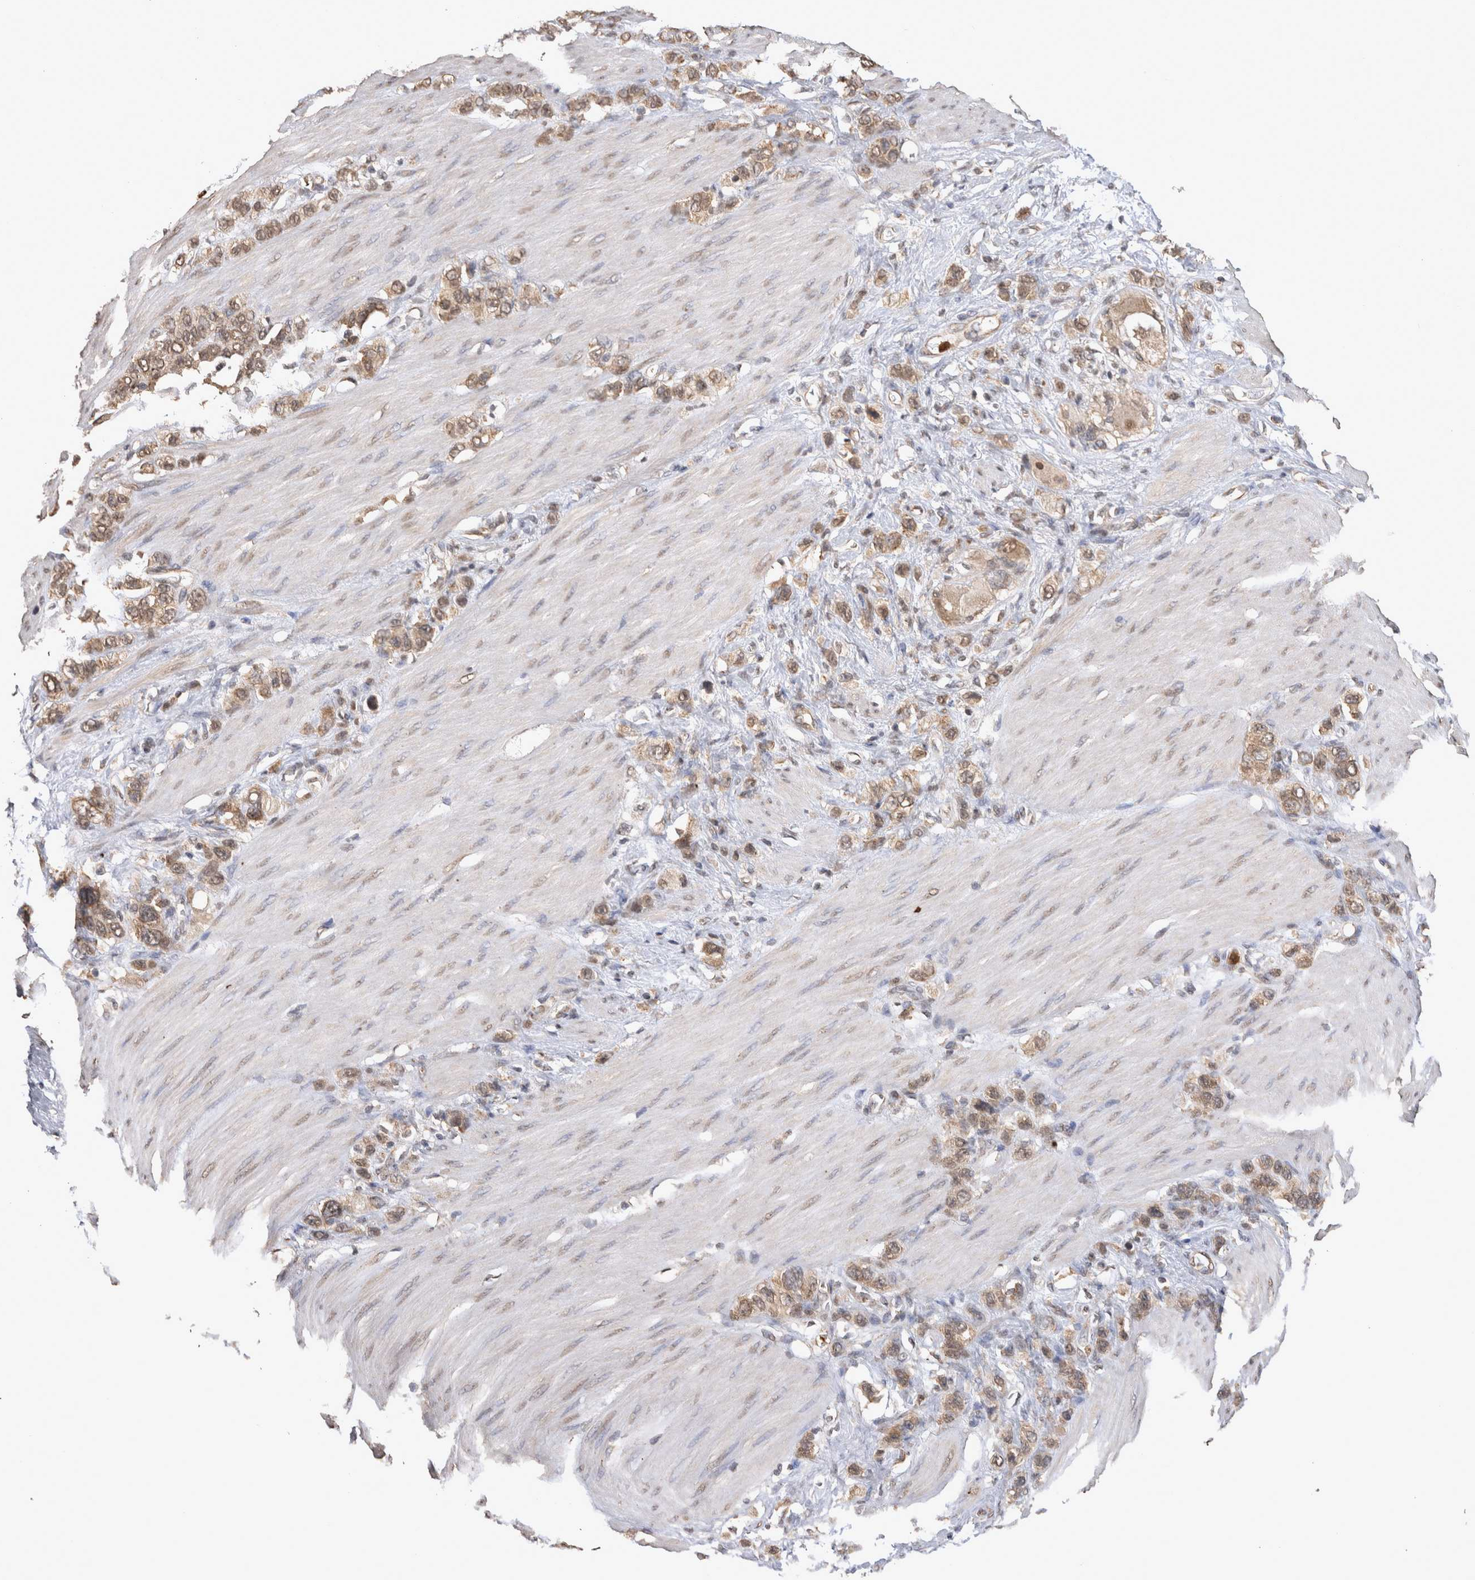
{"staining": {"intensity": "weak", "quantity": ">75%", "location": "cytoplasmic/membranous"}, "tissue": "stomach cancer", "cell_type": "Tumor cells", "image_type": "cancer", "snomed": [{"axis": "morphology", "description": "Adenocarcinoma, NOS"}, {"axis": "morphology", "description": "Adenocarcinoma, High grade"}, {"axis": "topography", "description": "Stomach, upper"}, {"axis": "topography", "description": "Stomach, lower"}], "caption": "A histopathology image of stomach high-grade adenocarcinoma stained for a protein exhibits weak cytoplasmic/membranous brown staining in tumor cells. The staining was performed using DAB (3,3'-diaminobenzidine) to visualize the protein expression in brown, while the nuclei were stained in blue with hematoxylin (Magnification: 20x).", "gene": "PAK4", "patient": {"sex": "female", "age": 65}}